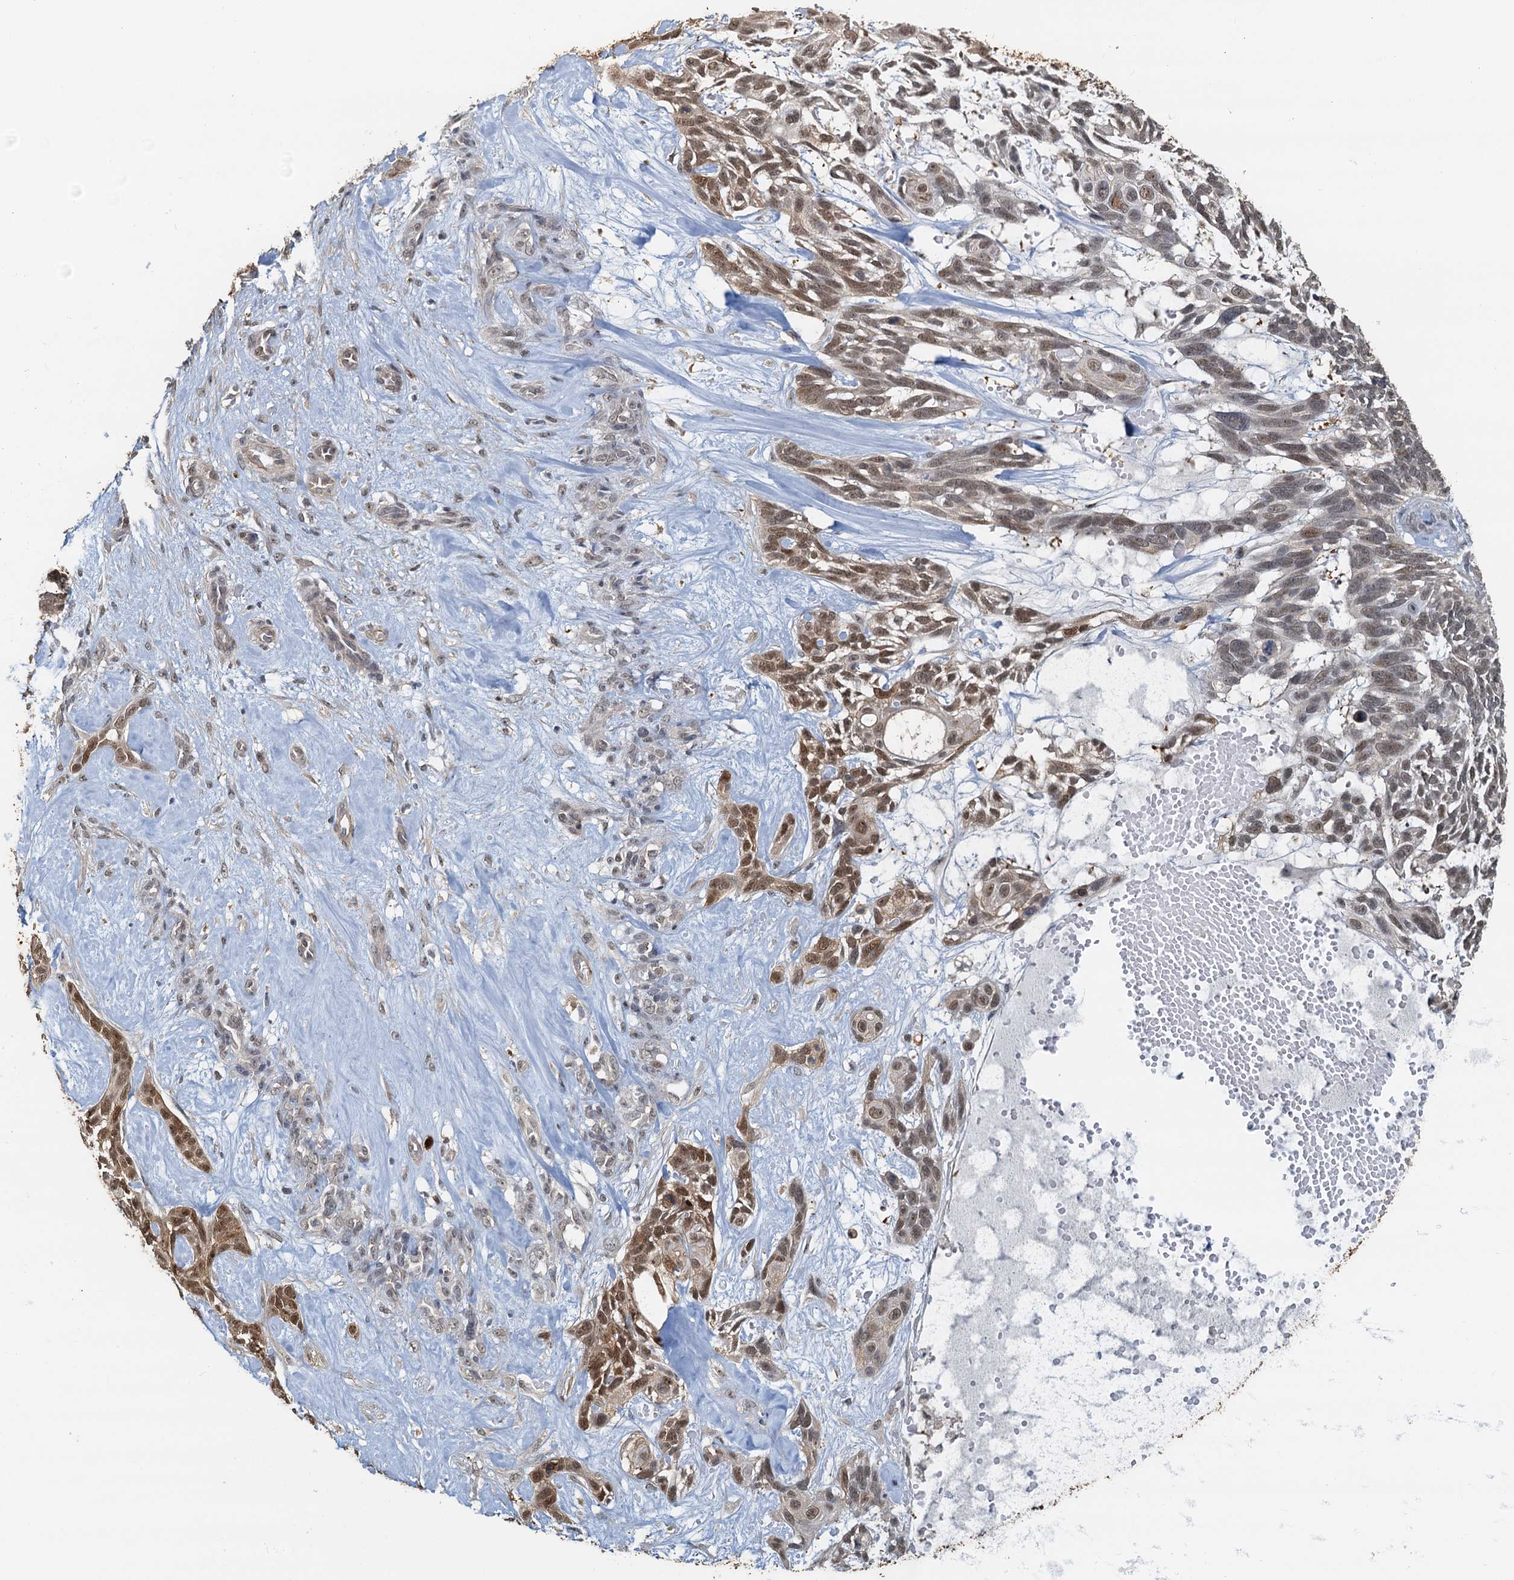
{"staining": {"intensity": "moderate", "quantity": ">75%", "location": "nuclear"}, "tissue": "skin cancer", "cell_type": "Tumor cells", "image_type": "cancer", "snomed": [{"axis": "morphology", "description": "Basal cell carcinoma"}, {"axis": "topography", "description": "Skin"}], "caption": "Immunohistochemistry (IHC) of human basal cell carcinoma (skin) exhibits medium levels of moderate nuclear expression in about >75% of tumor cells.", "gene": "SPINDOC", "patient": {"sex": "male", "age": 88}}